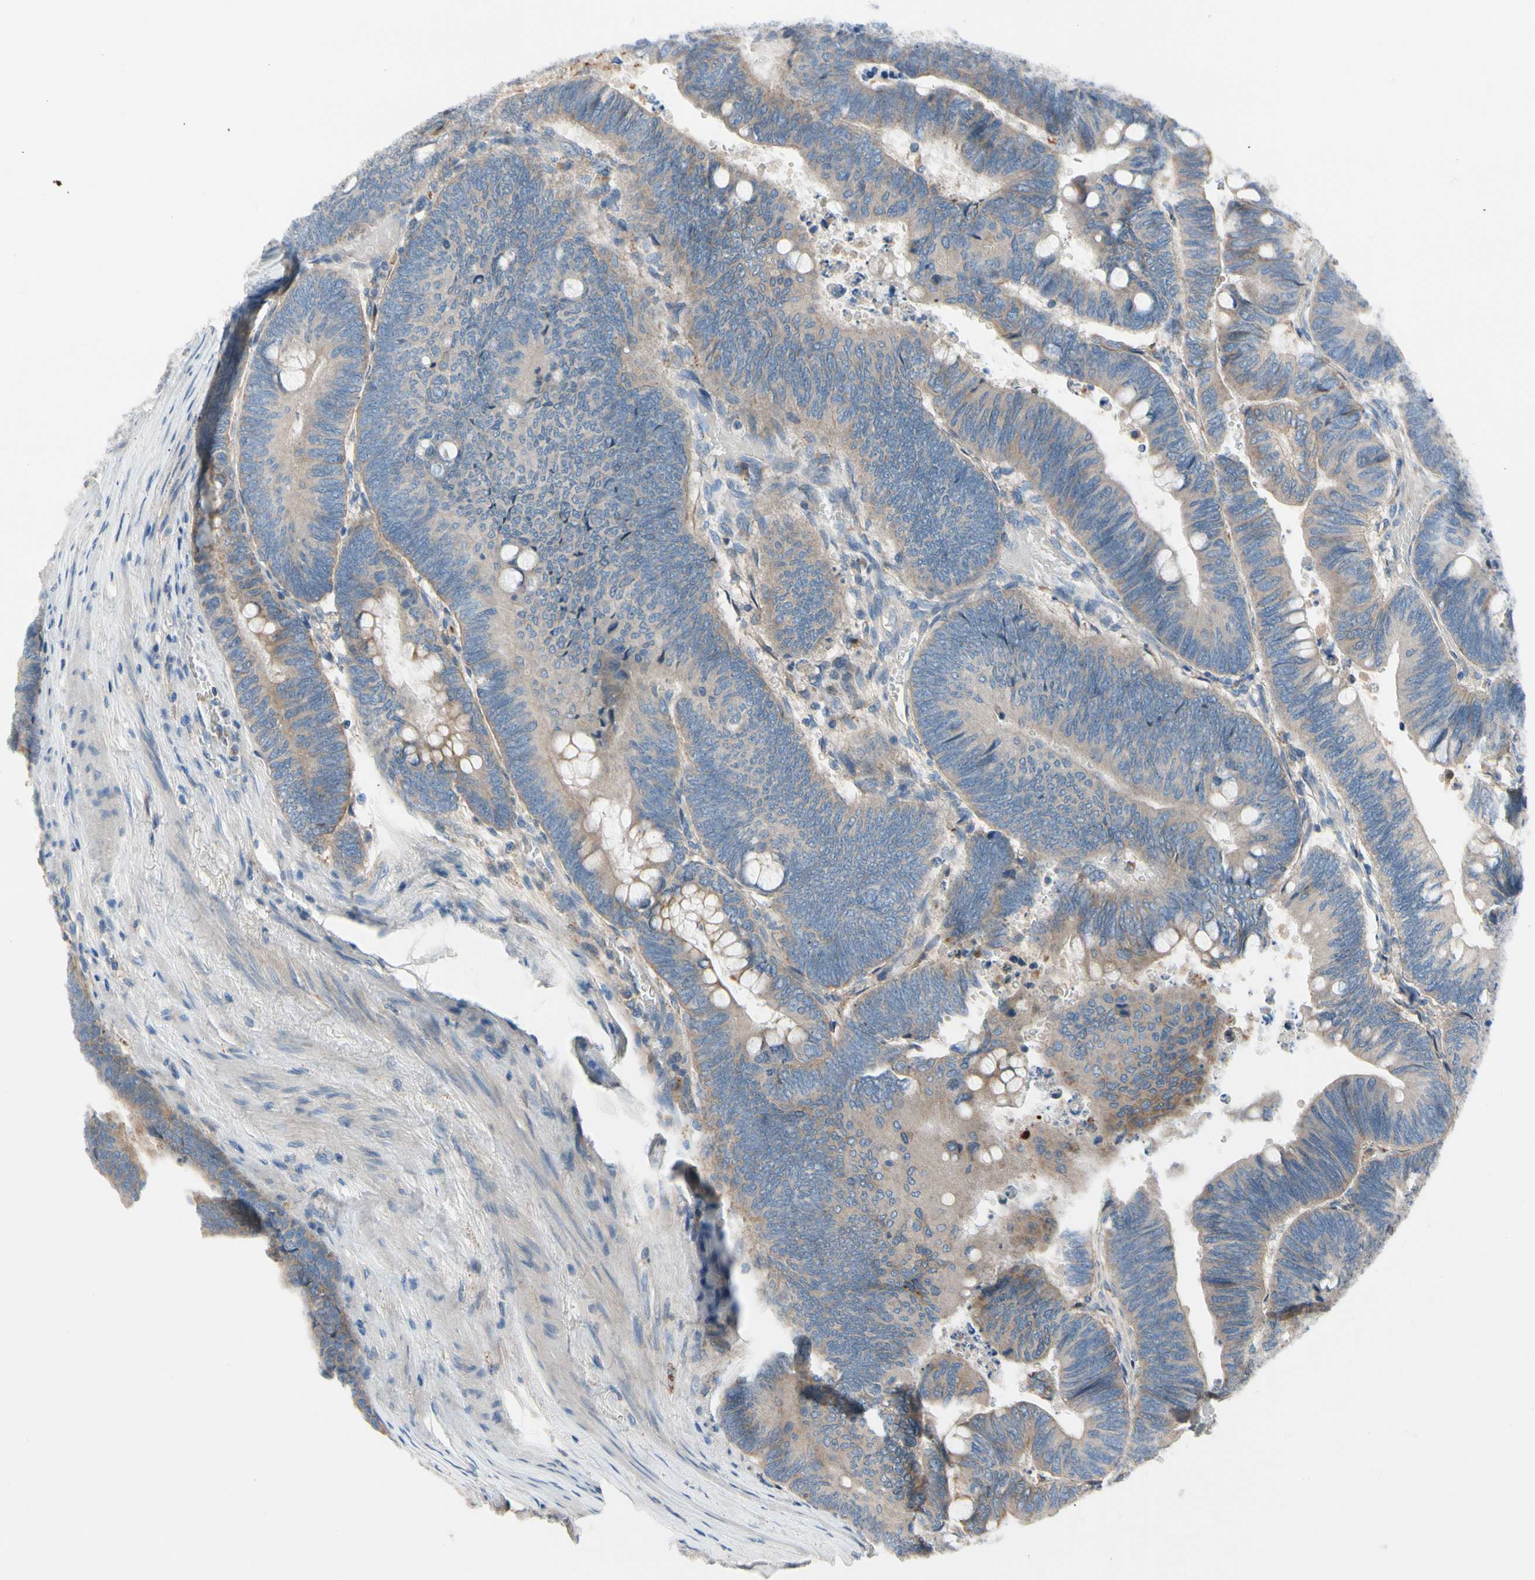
{"staining": {"intensity": "moderate", "quantity": "25%-75%", "location": "cytoplasmic/membranous"}, "tissue": "colorectal cancer", "cell_type": "Tumor cells", "image_type": "cancer", "snomed": [{"axis": "morphology", "description": "Normal tissue, NOS"}, {"axis": "morphology", "description": "Adenocarcinoma, NOS"}, {"axis": "topography", "description": "Rectum"}, {"axis": "topography", "description": "Peripheral nerve tissue"}], "caption": "This micrograph shows immunohistochemistry staining of colorectal cancer, with medium moderate cytoplasmic/membranous positivity in about 25%-75% of tumor cells.", "gene": "HJURP", "patient": {"sex": "male", "age": 92}}